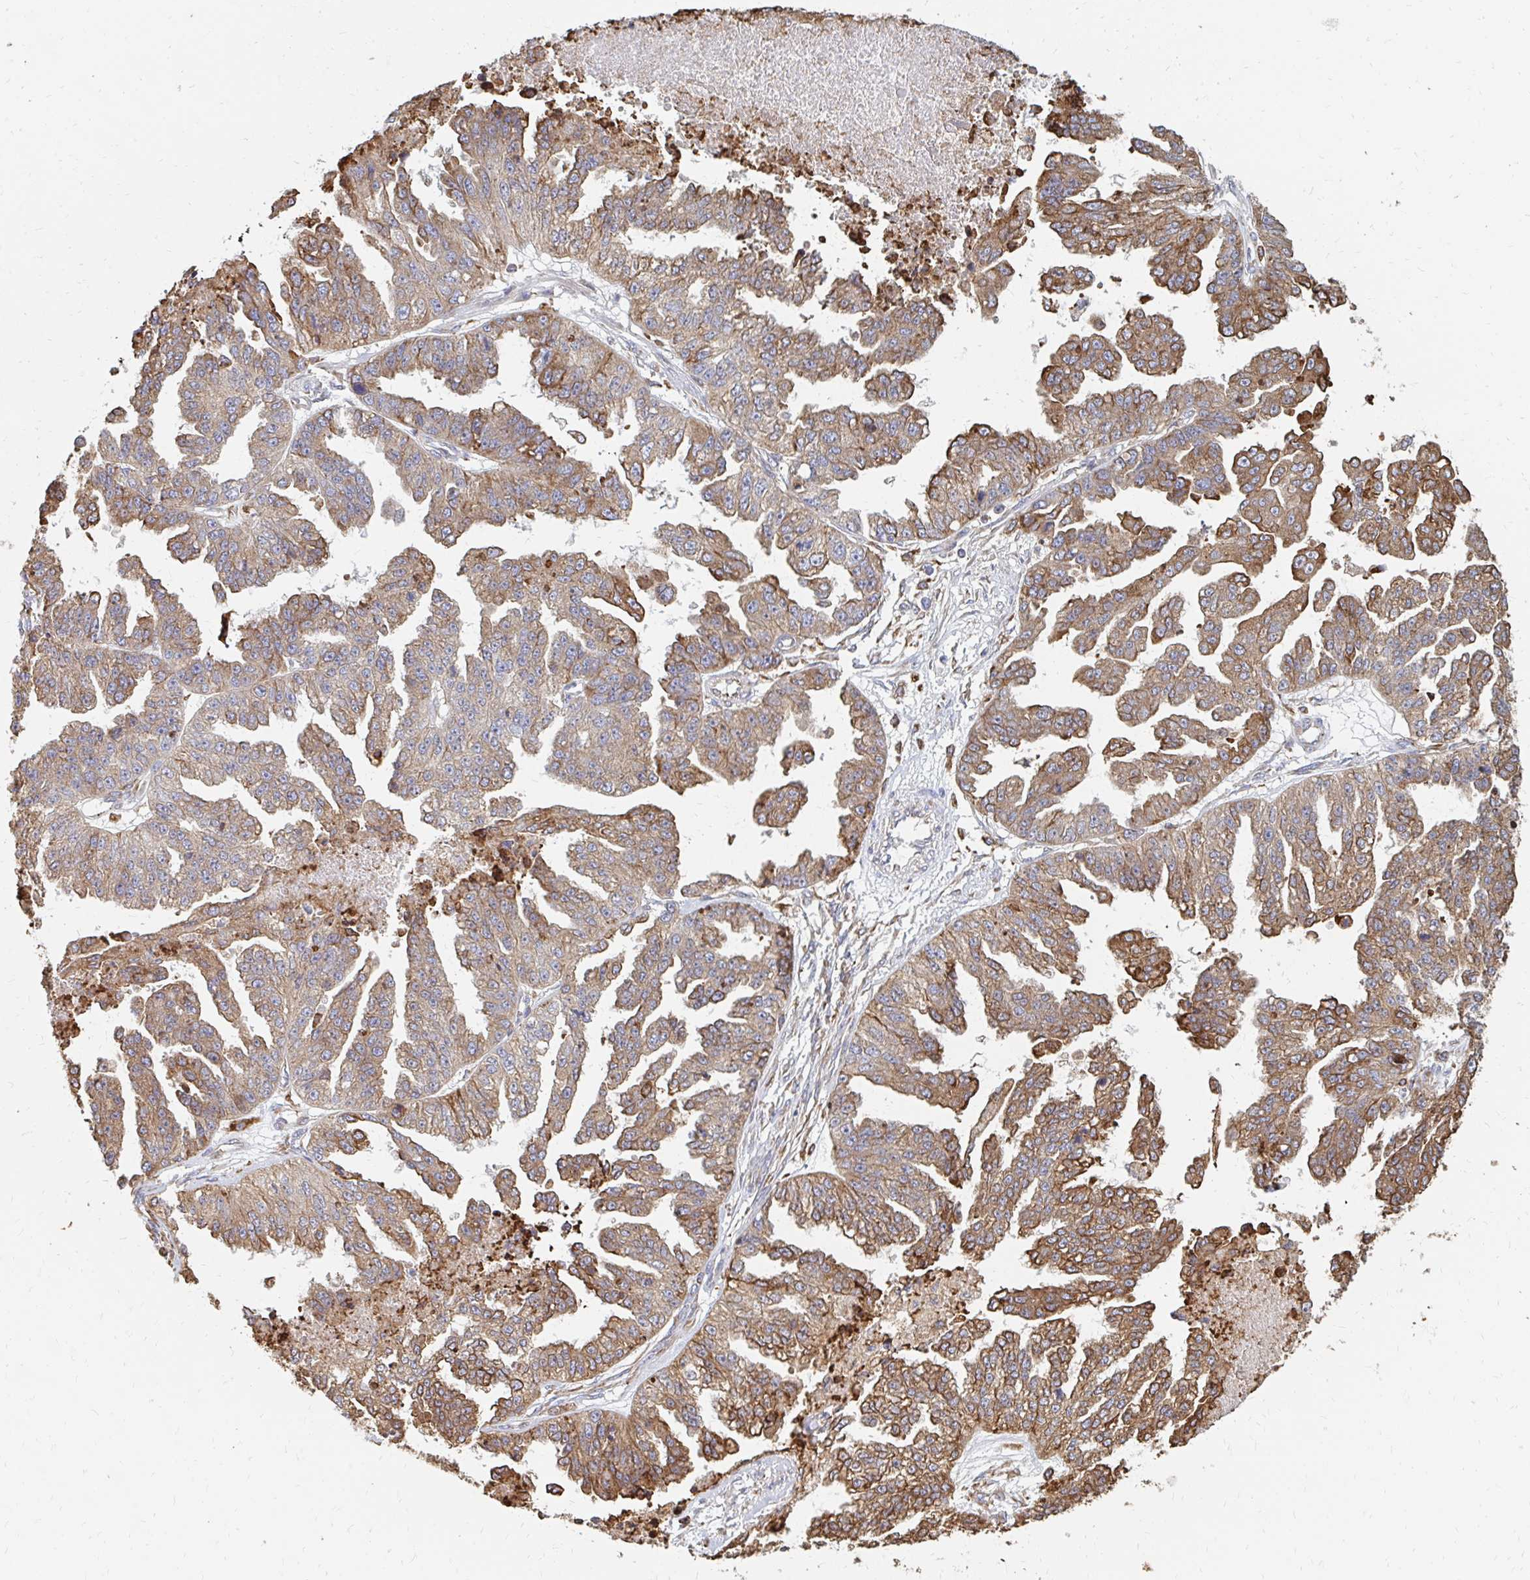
{"staining": {"intensity": "moderate", "quantity": ">75%", "location": "cytoplasmic/membranous"}, "tissue": "ovarian cancer", "cell_type": "Tumor cells", "image_type": "cancer", "snomed": [{"axis": "morphology", "description": "Cystadenocarcinoma, serous, NOS"}, {"axis": "topography", "description": "Ovary"}], "caption": "A high-resolution image shows immunohistochemistry staining of ovarian serous cystadenocarcinoma, which demonstrates moderate cytoplasmic/membranous expression in approximately >75% of tumor cells.", "gene": "PPP1R13L", "patient": {"sex": "female", "age": 58}}